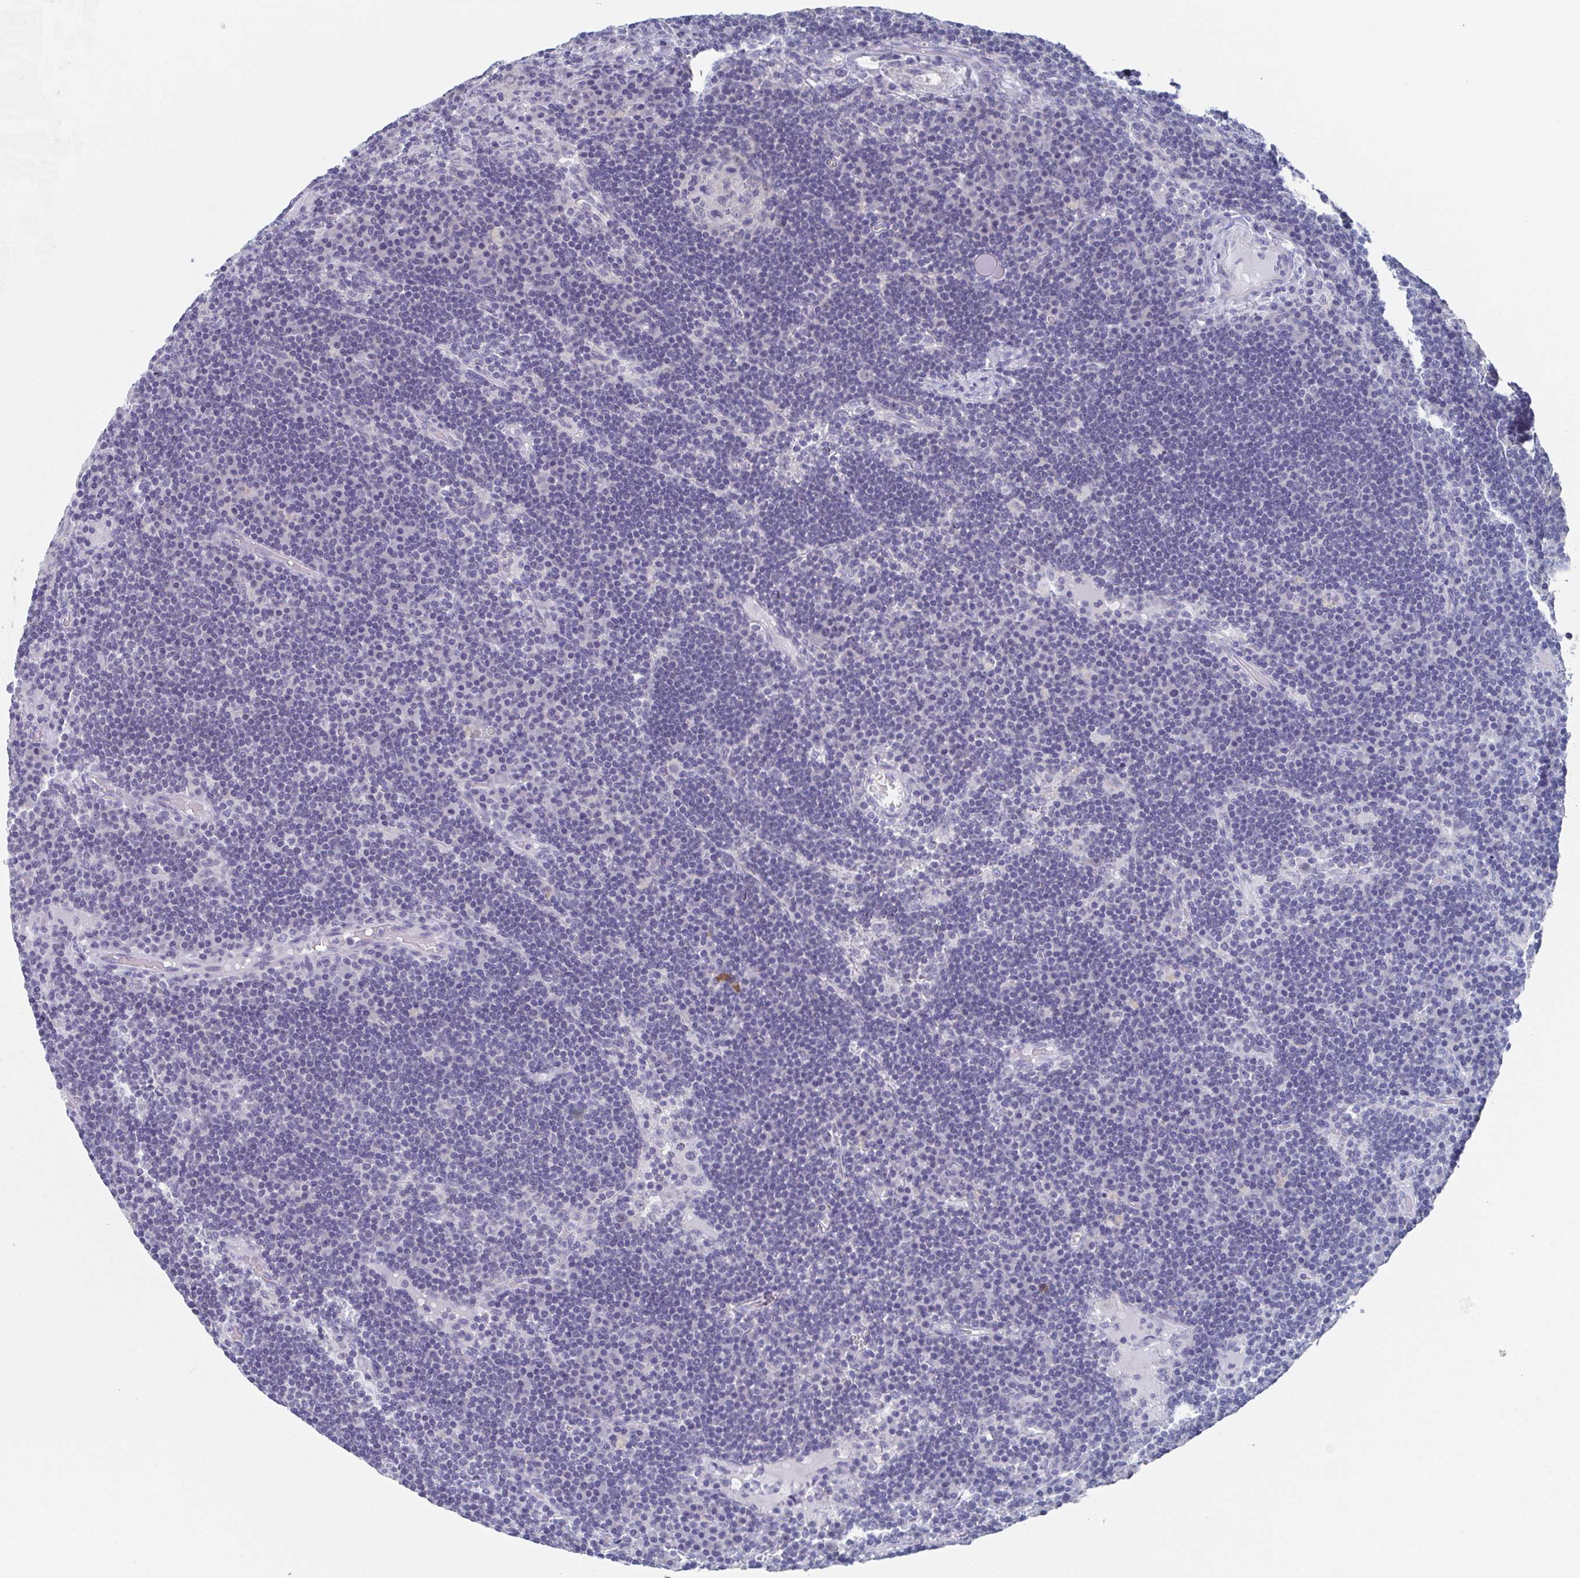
{"staining": {"intensity": "negative", "quantity": "none", "location": "none"}, "tissue": "lymph node", "cell_type": "Germinal center cells", "image_type": "normal", "snomed": [{"axis": "morphology", "description": "Normal tissue, NOS"}, {"axis": "topography", "description": "Lymph node"}], "caption": "Immunohistochemistry histopathology image of unremarkable lymph node: lymph node stained with DAB (3,3'-diaminobenzidine) demonstrates no significant protein staining in germinal center cells.", "gene": "DYDC2", "patient": {"sex": "male", "age": 67}}